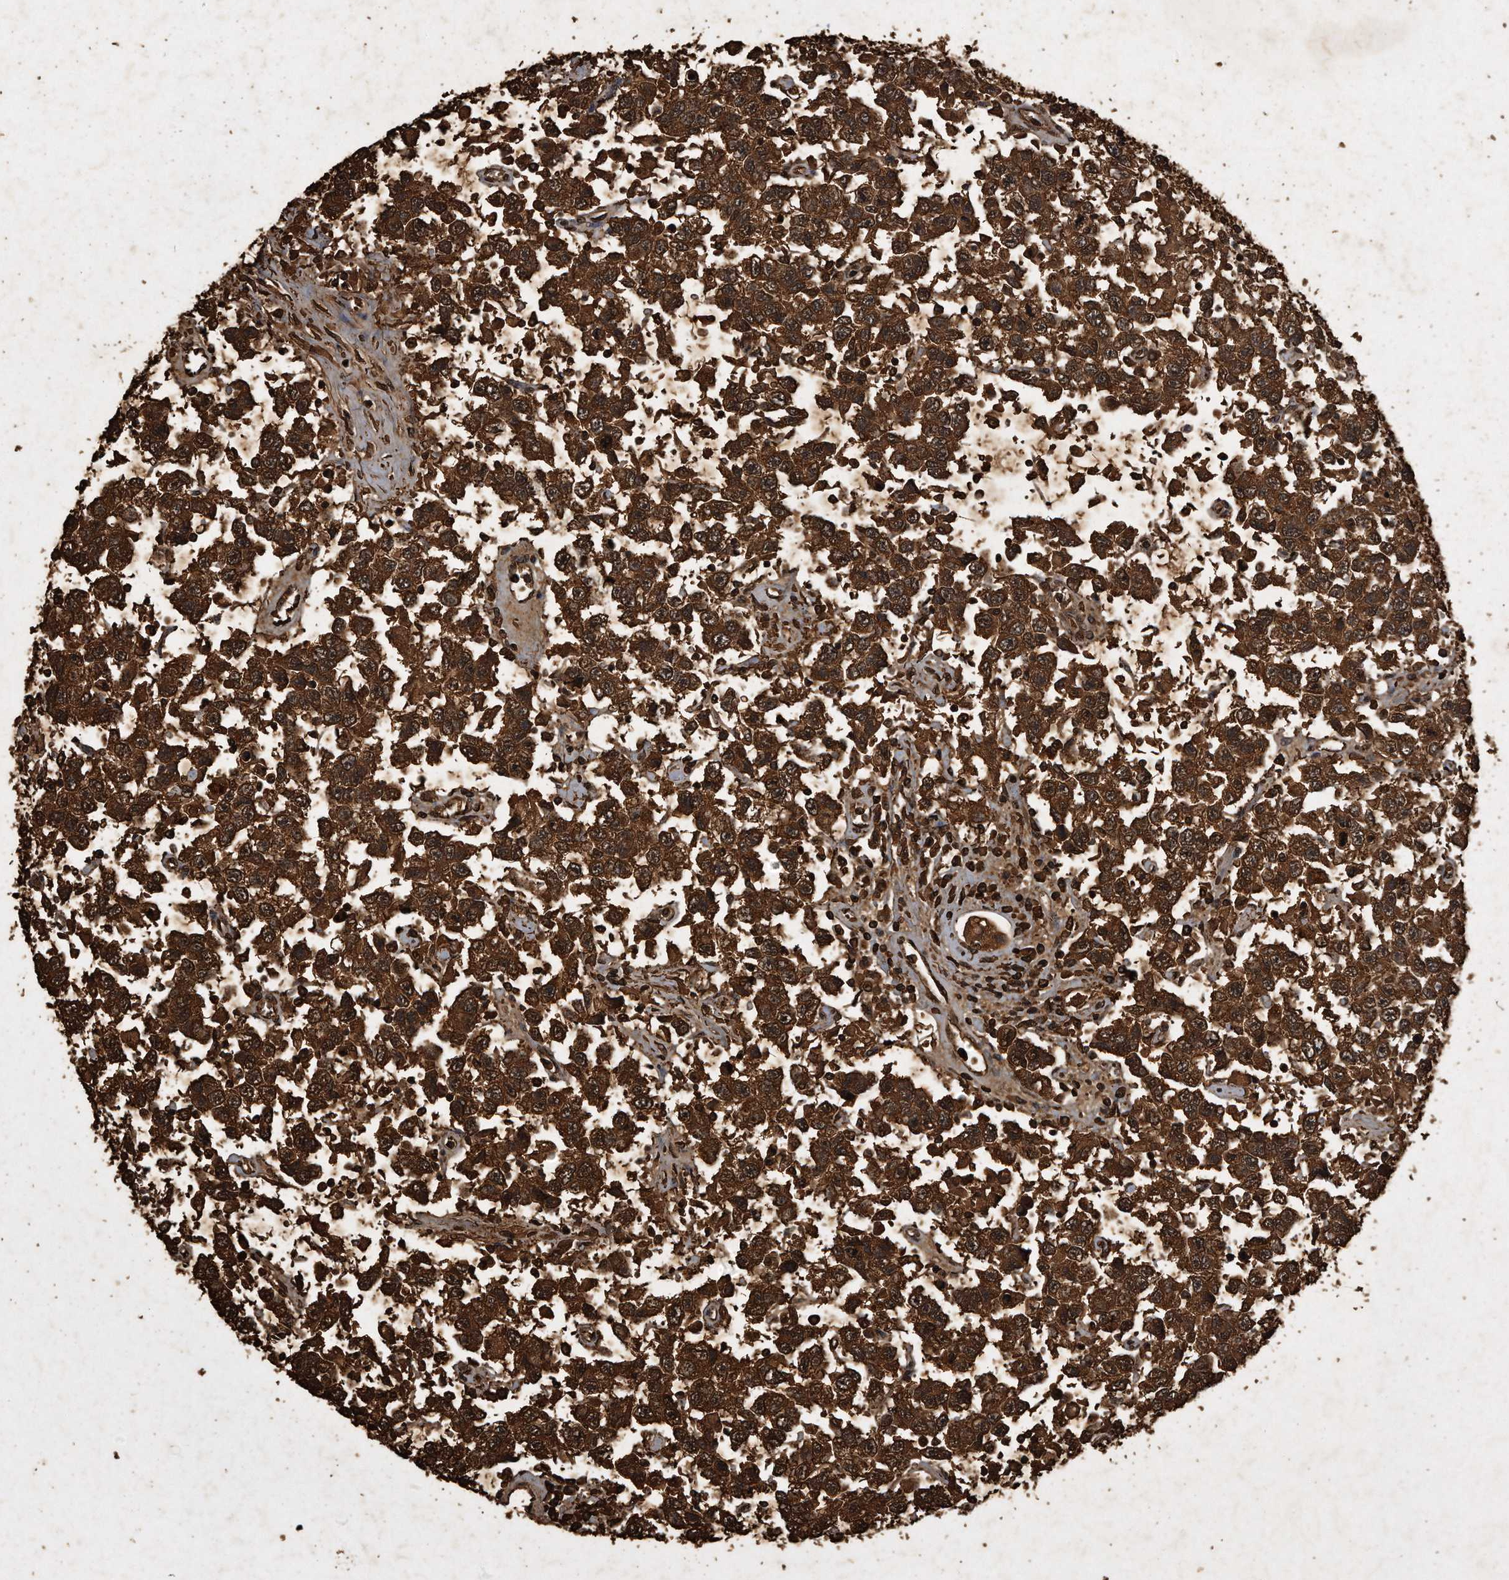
{"staining": {"intensity": "strong", "quantity": ">75%", "location": "cytoplasmic/membranous"}, "tissue": "testis cancer", "cell_type": "Tumor cells", "image_type": "cancer", "snomed": [{"axis": "morphology", "description": "Seminoma, NOS"}, {"axis": "topography", "description": "Testis"}], "caption": "Strong cytoplasmic/membranous staining for a protein is present in about >75% of tumor cells of testis cancer (seminoma) using IHC.", "gene": "CFLAR", "patient": {"sex": "male", "age": 41}}